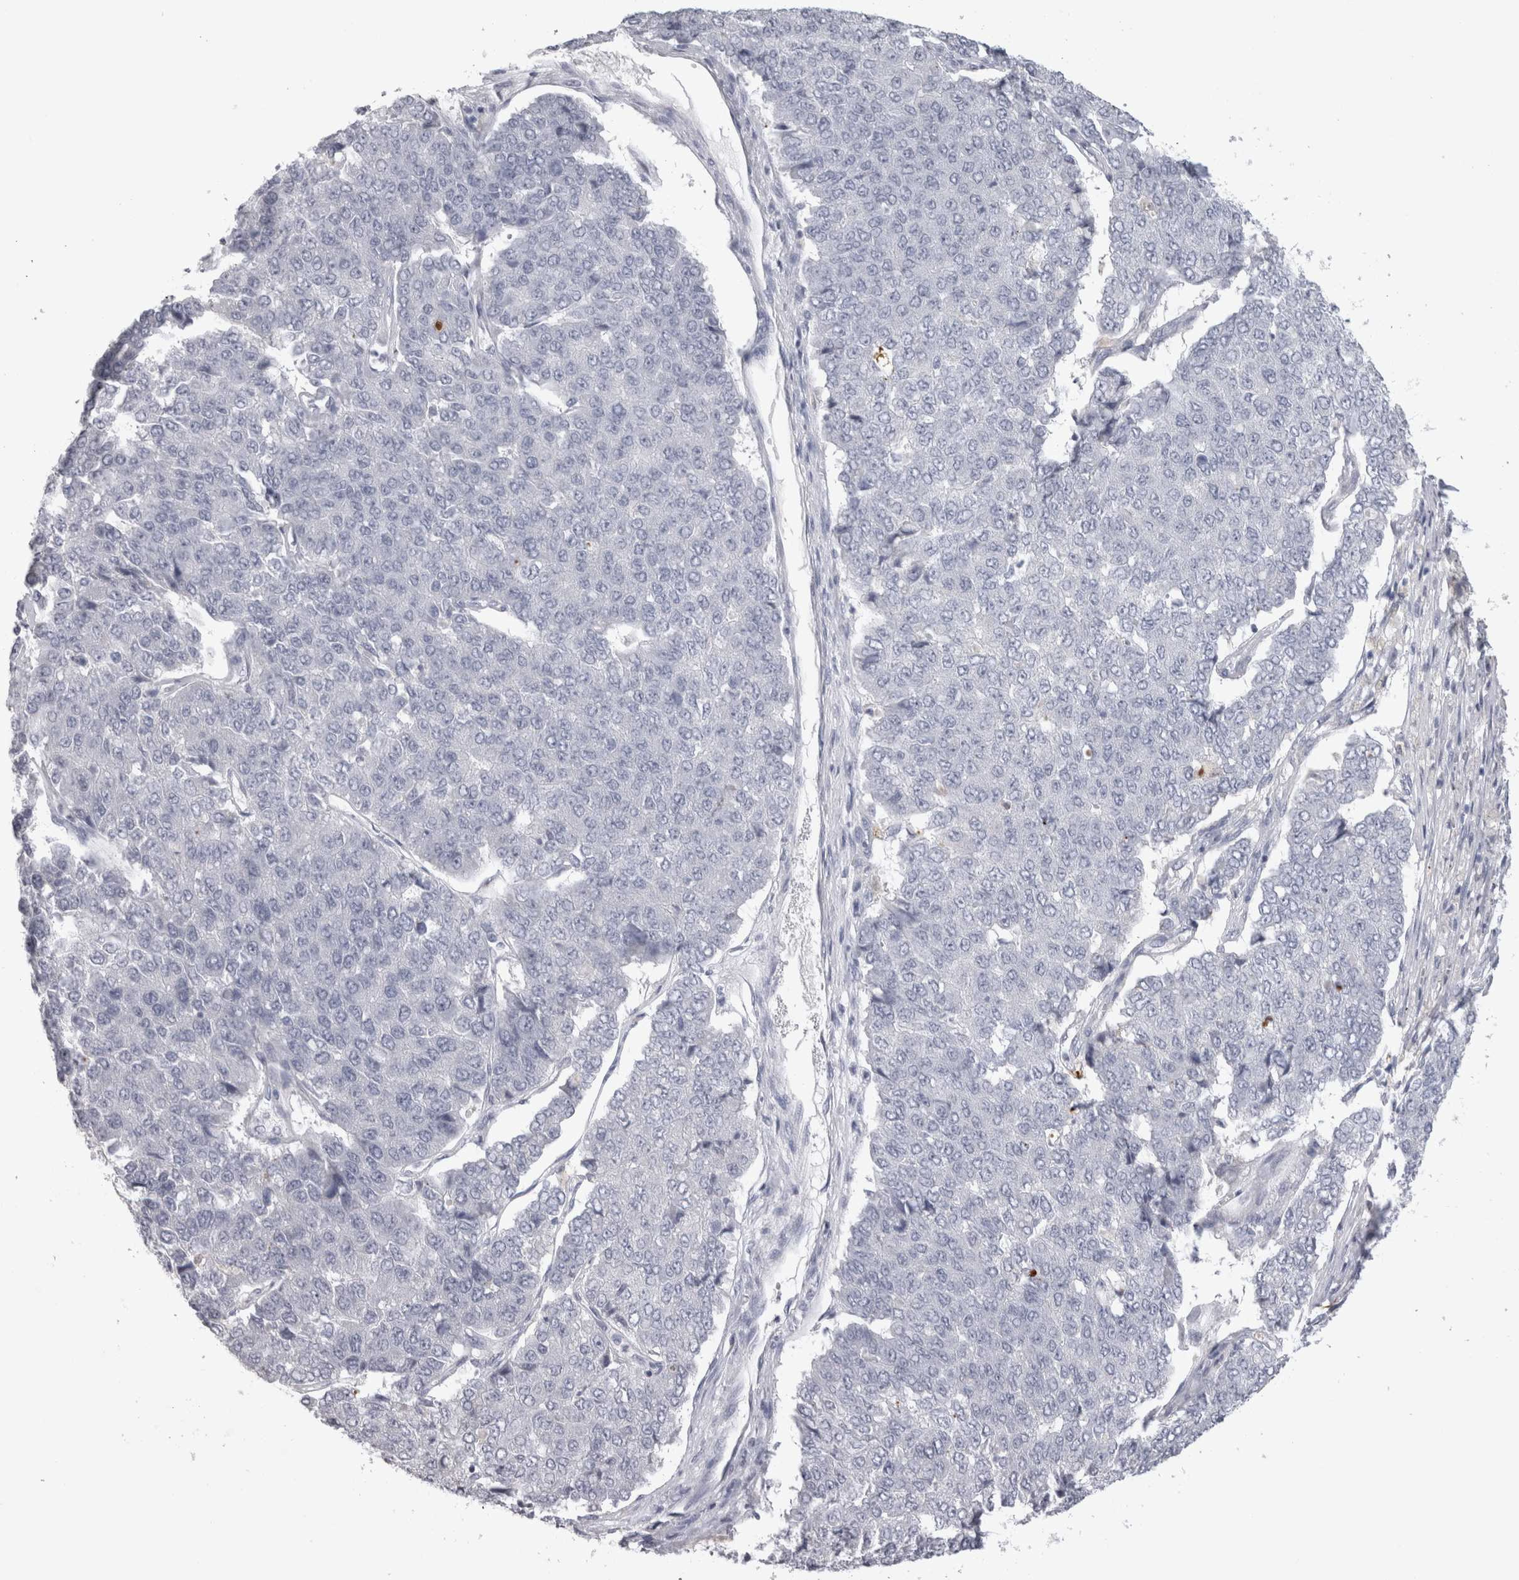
{"staining": {"intensity": "negative", "quantity": "none", "location": "none"}, "tissue": "pancreatic cancer", "cell_type": "Tumor cells", "image_type": "cancer", "snomed": [{"axis": "morphology", "description": "Adenocarcinoma, NOS"}, {"axis": "topography", "description": "Pancreas"}], "caption": "Protein analysis of pancreatic adenocarcinoma demonstrates no significant staining in tumor cells.", "gene": "ADAM2", "patient": {"sex": "male", "age": 50}}